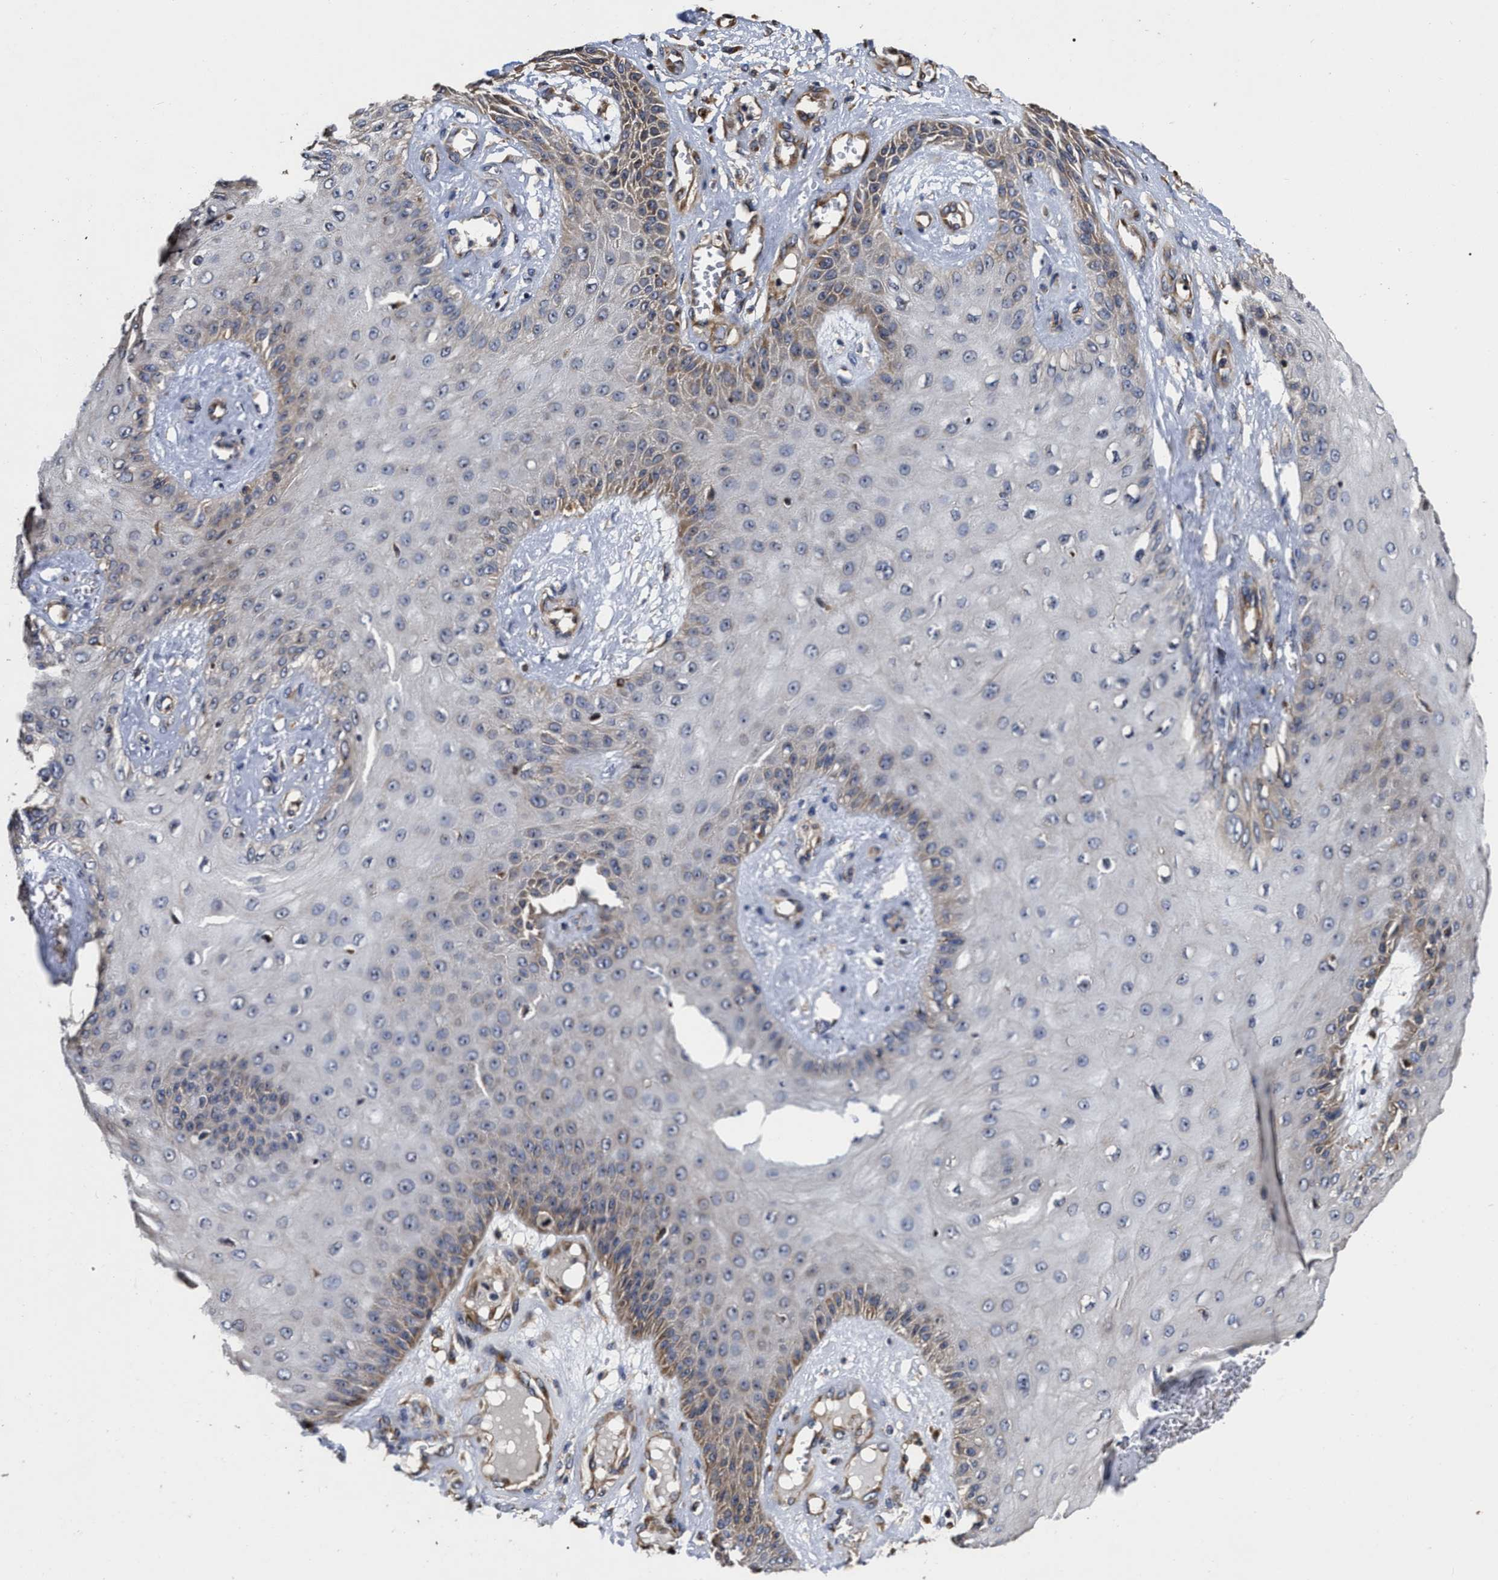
{"staining": {"intensity": "weak", "quantity": "<25%", "location": "cytoplasmic/membranous"}, "tissue": "skin cancer", "cell_type": "Tumor cells", "image_type": "cancer", "snomed": [{"axis": "morphology", "description": "Squamous cell carcinoma, NOS"}, {"axis": "topography", "description": "Skin"}], "caption": "Tumor cells show no significant positivity in skin cancer.", "gene": "ABCG8", "patient": {"sex": "male", "age": 74}}